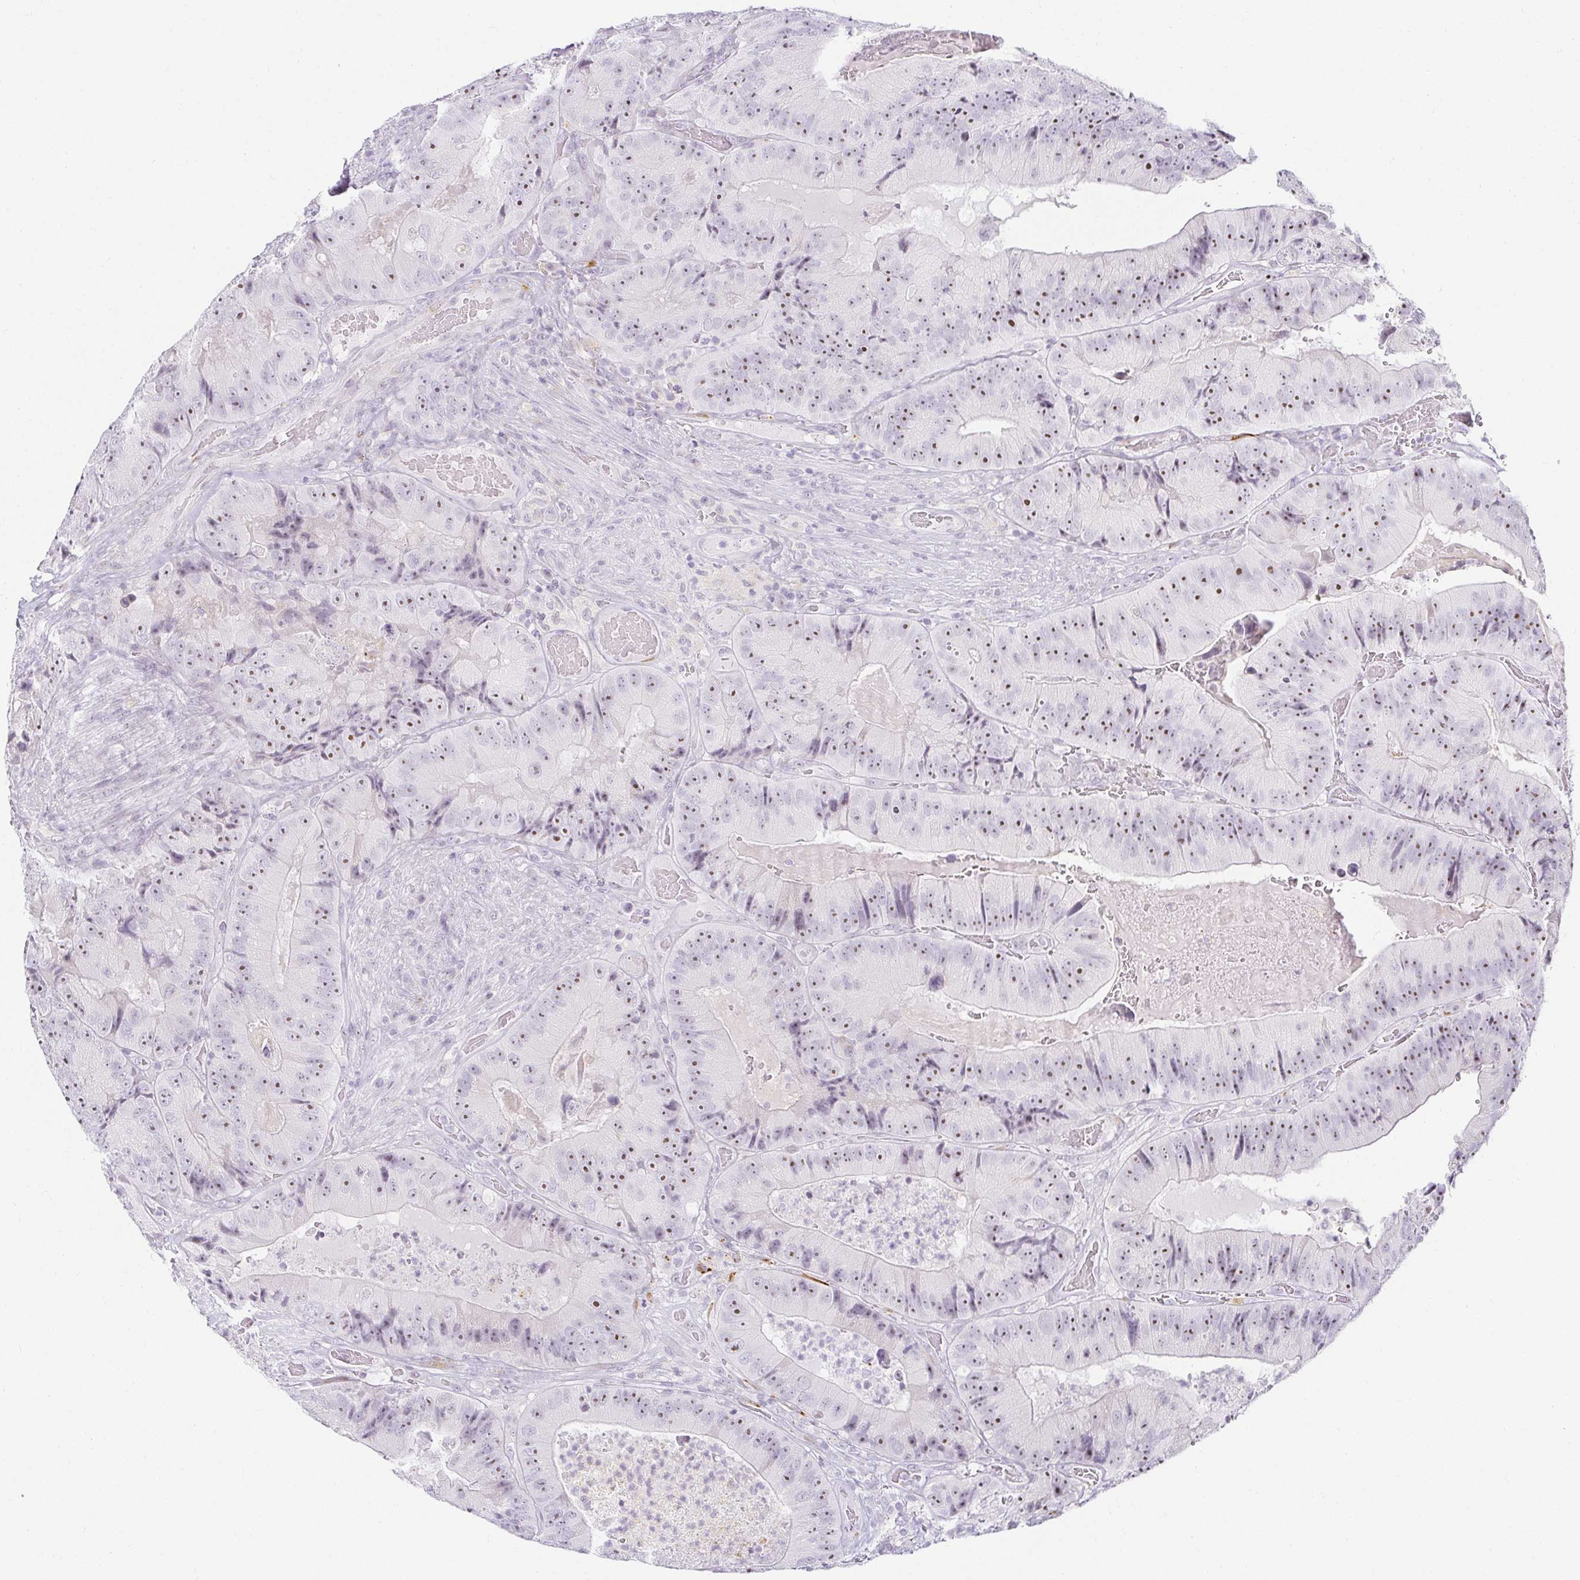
{"staining": {"intensity": "weak", "quantity": "25%-75%", "location": "nuclear"}, "tissue": "colorectal cancer", "cell_type": "Tumor cells", "image_type": "cancer", "snomed": [{"axis": "morphology", "description": "Adenocarcinoma, NOS"}, {"axis": "topography", "description": "Colon"}], "caption": "IHC histopathology image of neoplastic tissue: colorectal adenocarcinoma stained using IHC displays low levels of weak protein expression localized specifically in the nuclear of tumor cells, appearing as a nuclear brown color.", "gene": "ACAN", "patient": {"sex": "female", "age": 86}}